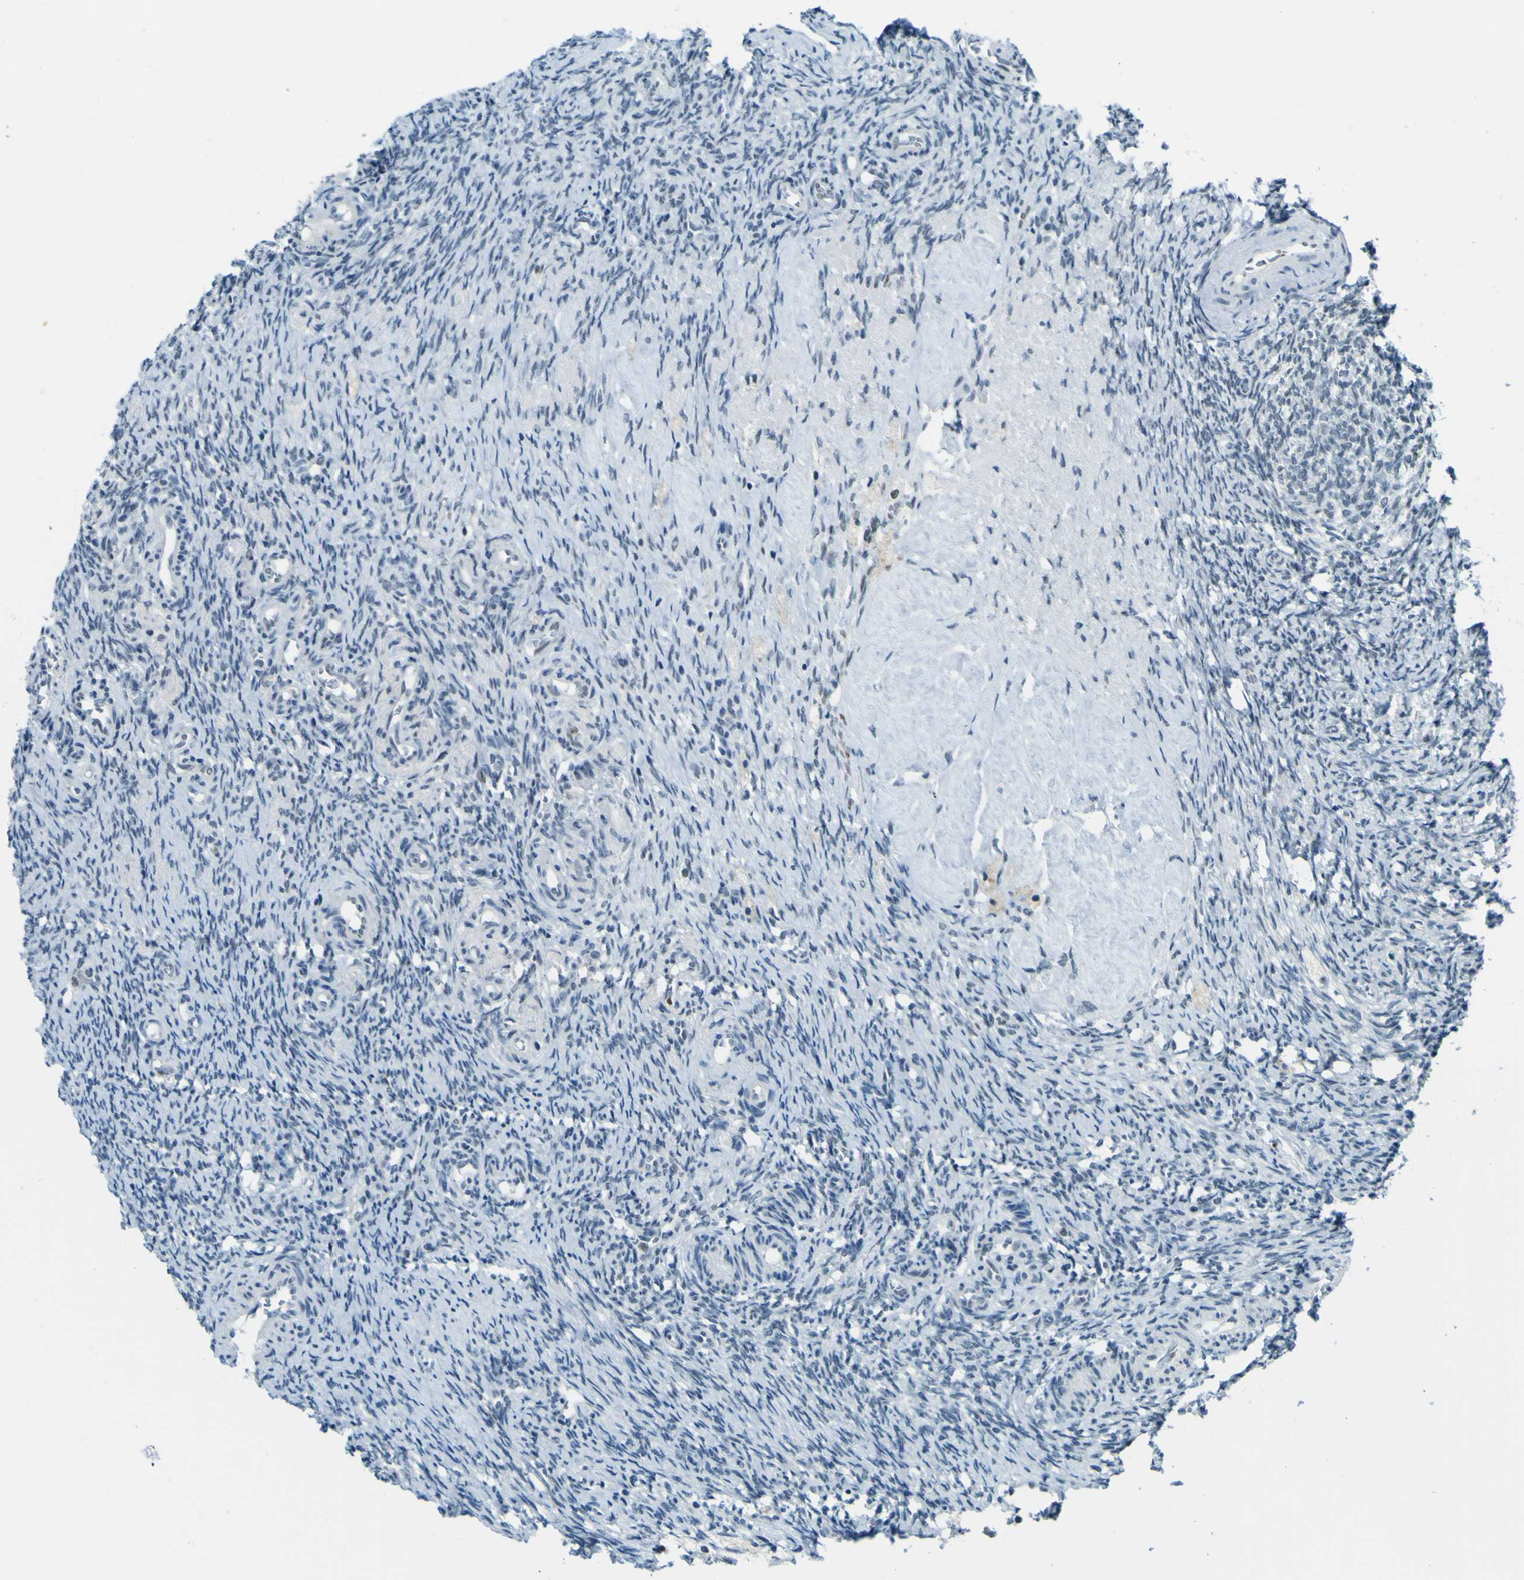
{"staining": {"intensity": "negative", "quantity": "none", "location": "none"}, "tissue": "ovary", "cell_type": "Ovarian stroma cells", "image_type": "normal", "snomed": [{"axis": "morphology", "description": "Normal tissue, NOS"}, {"axis": "topography", "description": "Ovary"}], "caption": "The image shows no significant staining in ovarian stroma cells of ovary.", "gene": "CEBPG", "patient": {"sex": "female", "age": 41}}